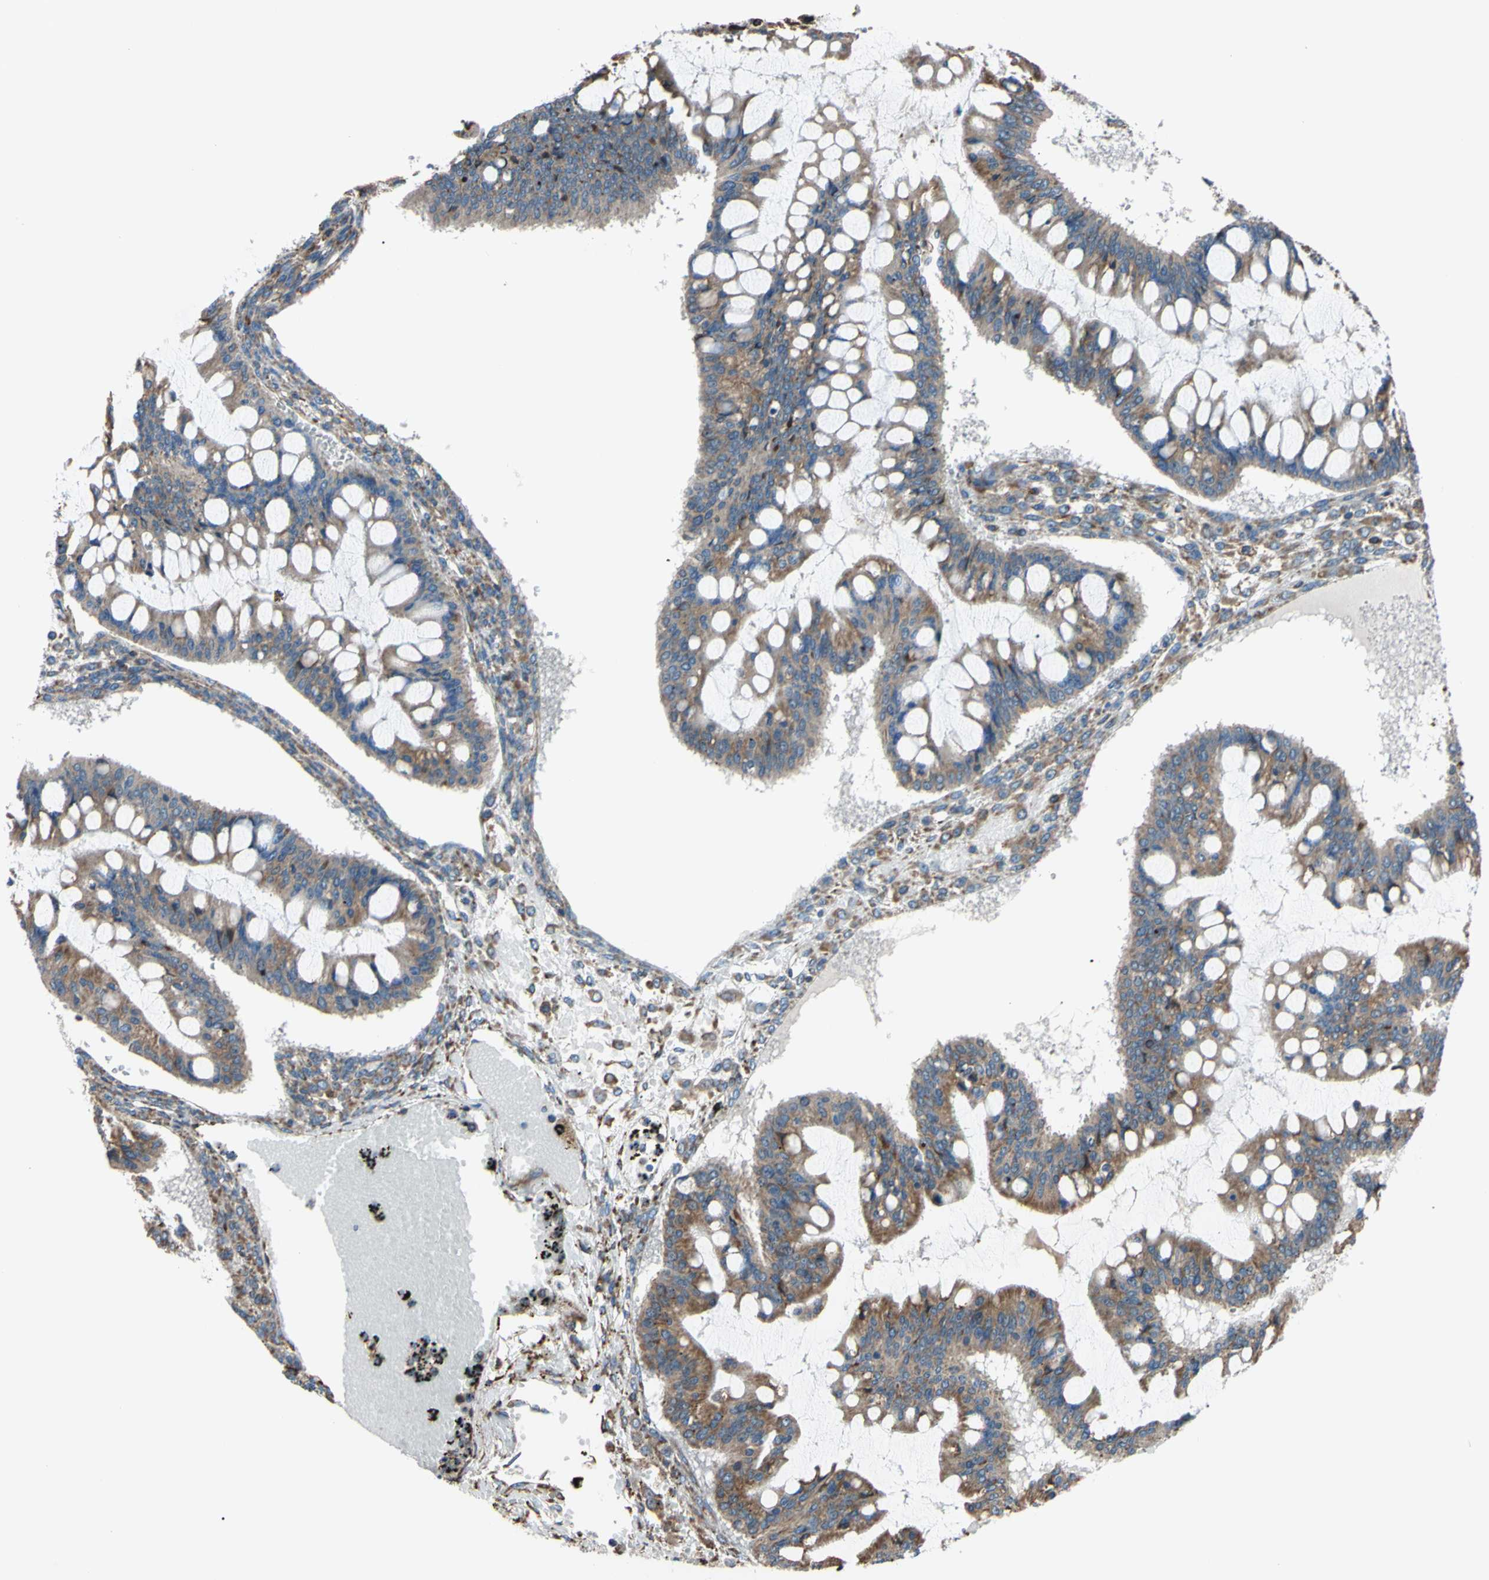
{"staining": {"intensity": "moderate", "quantity": ">75%", "location": "cytoplasmic/membranous"}, "tissue": "ovarian cancer", "cell_type": "Tumor cells", "image_type": "cancer", "snomed": [{"axis": "morphology", "description": "Cystadenocarcinoma, mucinous, NOS"}, {"axis": "topography", "description": "Ovary"}], "caption": "High-magnification brightfield microscopy of ovarian cancer stained with DAB (3,3'-diaminobenzidine) (brown) and counterstained with hematoxylin (blue). tumor cells exhibit moderate cytoplasmic/membranous staining is appreciated in approximately>75% of cells.", "gene": "BMF", "patient": {"sex": "female", "age": 73}}